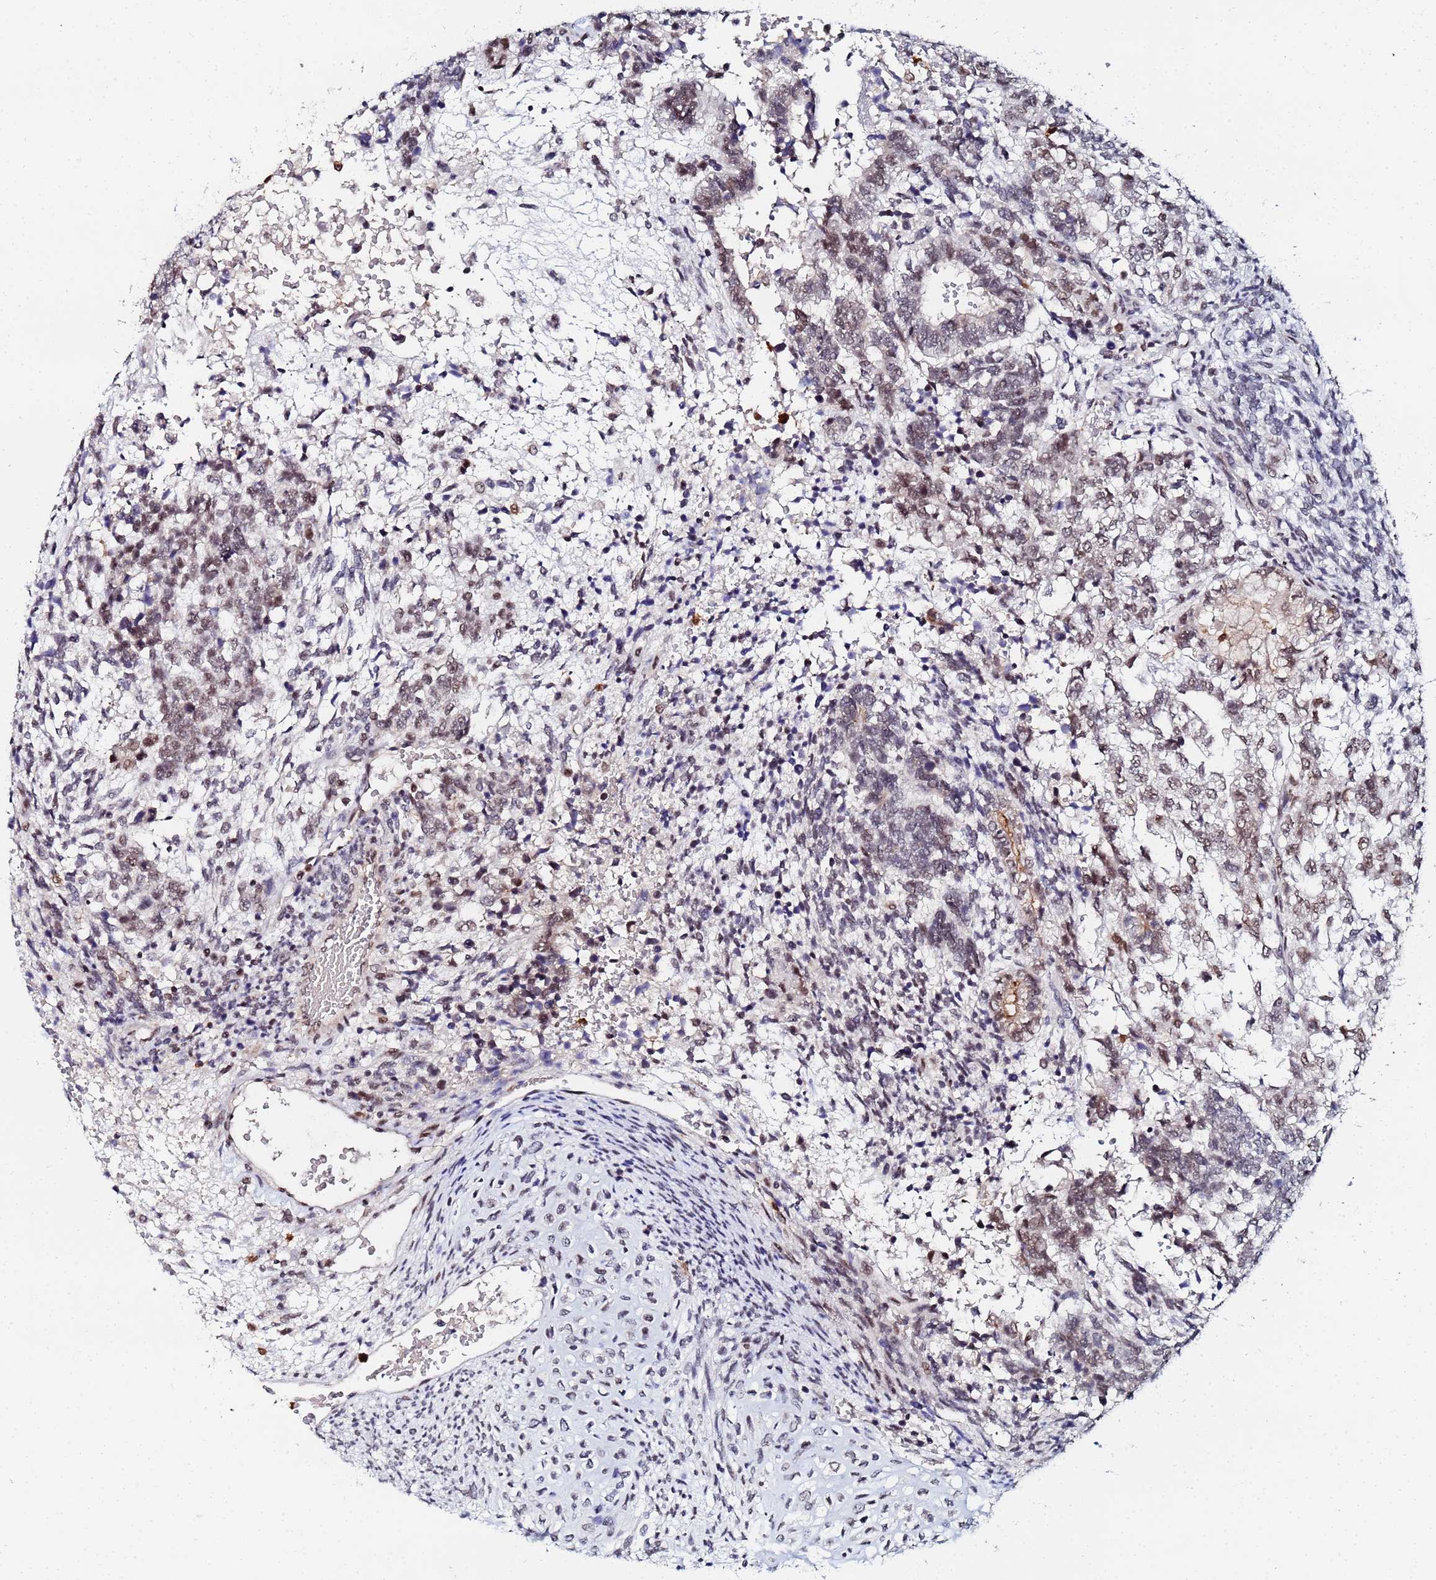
{"staining": {"intensity": "weak", "quantity": ">75%", "location": "nuclear"}, "tissue": "testis cancer", "cell_type": "Tumor cells", "image_type": "cancer", "snomed": [{"axis": "morphology", "description": "Carcinoma, Embryonal, NOS"}, {"axis": "topography", "description": "Testis"}], "caption": "Immunohistochemical staining of testis embryonal carcinoma exhibits low levels of weak nuclear staining in about >75% of tumor cells.", "gene": "MTCL1", "patient": {"sex": "male", "age": 23}}